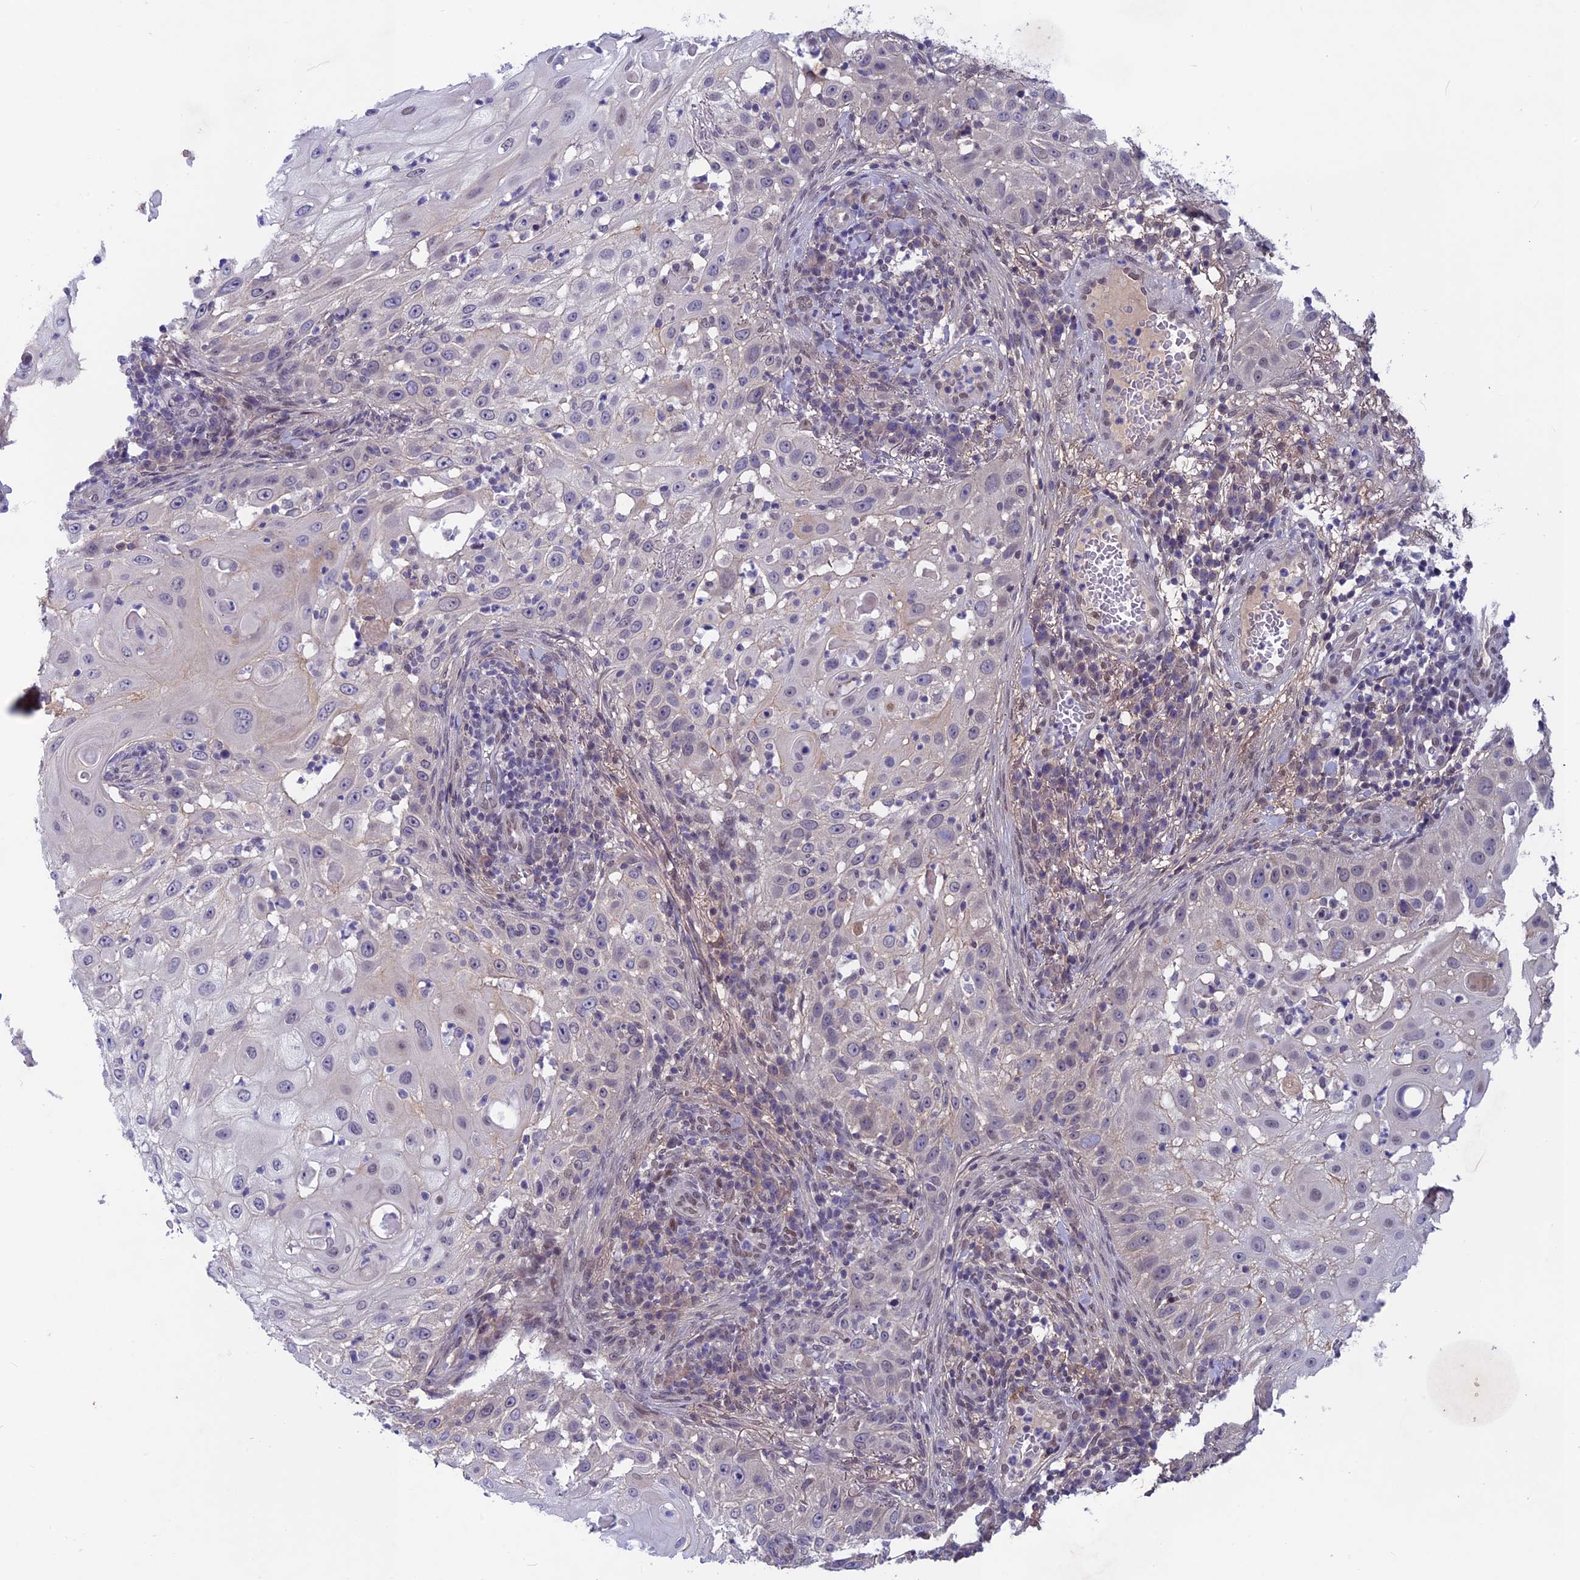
{"staining": {"intensity": "negative", "quantity": "none", "location": "none"}, "tissue": "skin cancer", "cell_type": "Tumor cells", "image_type": "cancer", "snomed": [{"axis": "morphology", "description": "Squamous cell carcinoma, NOS"}, {"axis": "topography", "description": "Skin"}], "caption": "This is a micrograph of immunohistochemistry staining of skin cancer (squamous cell carcinoma), which shows no expression in tumor cells. (DAB immunohistochemistry, high magnification).", "gene": "FKBPL", "patient": {"sex": "female", "age": 44}}